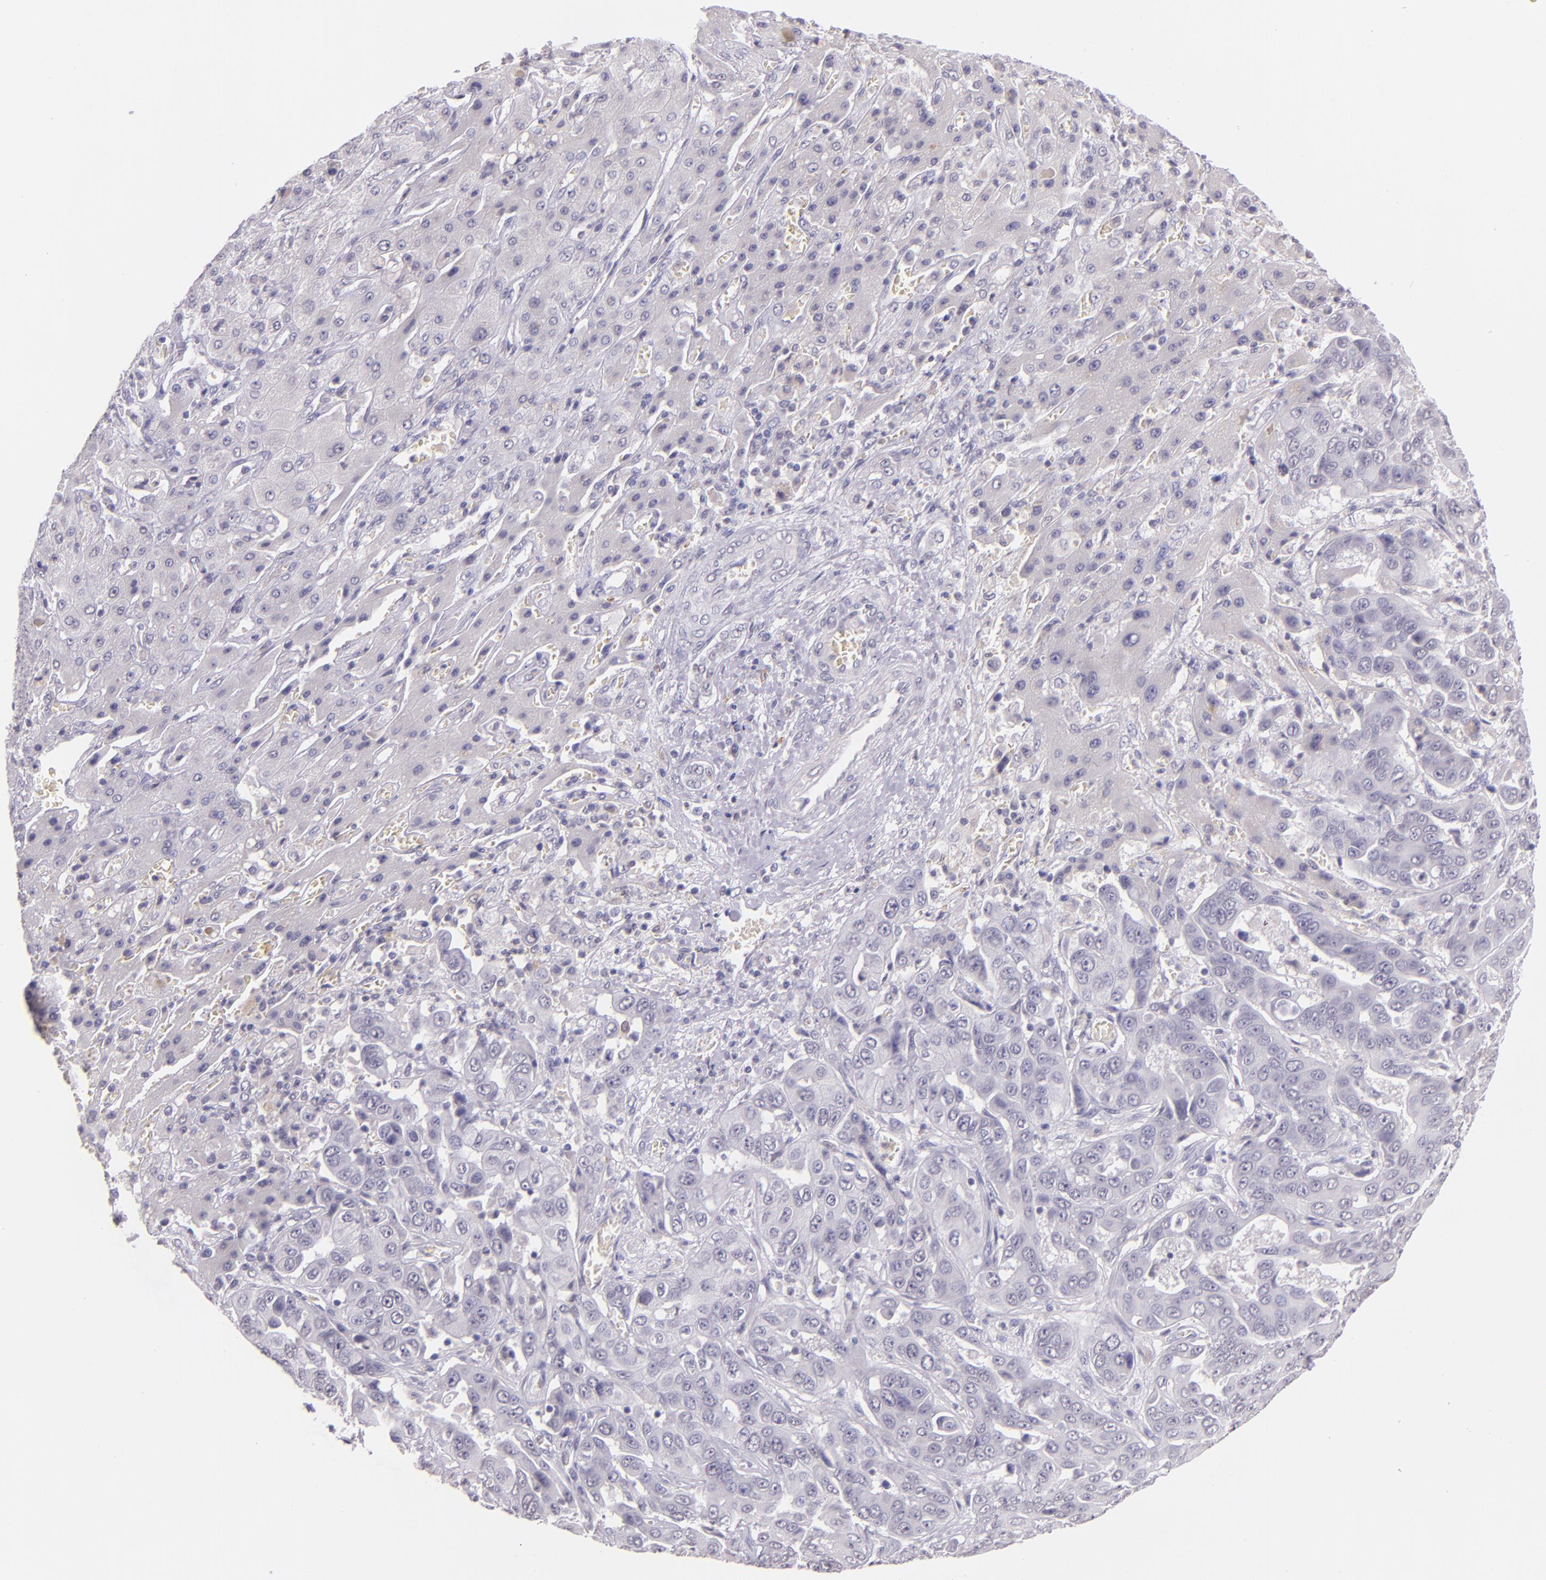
{"staining": {"intensity": "negative", "quantity": "none", "location": "none"}, "tissue": "liver cancer", "cell_type": "Tumor cells", "image_type": "cancer", "snomed": [{"axis": "morphology", "description": "Cholangiocarcinoma"}, {"axis": "topography", "description": "Liver"}], "caption": "A micrograph of liver cancer (cholangiocarcinoma) stained for a protein demonstrates no brown staining in tumor cells.", "gene": "RTN1", "patient": {"sex": "female", "age": 52}}